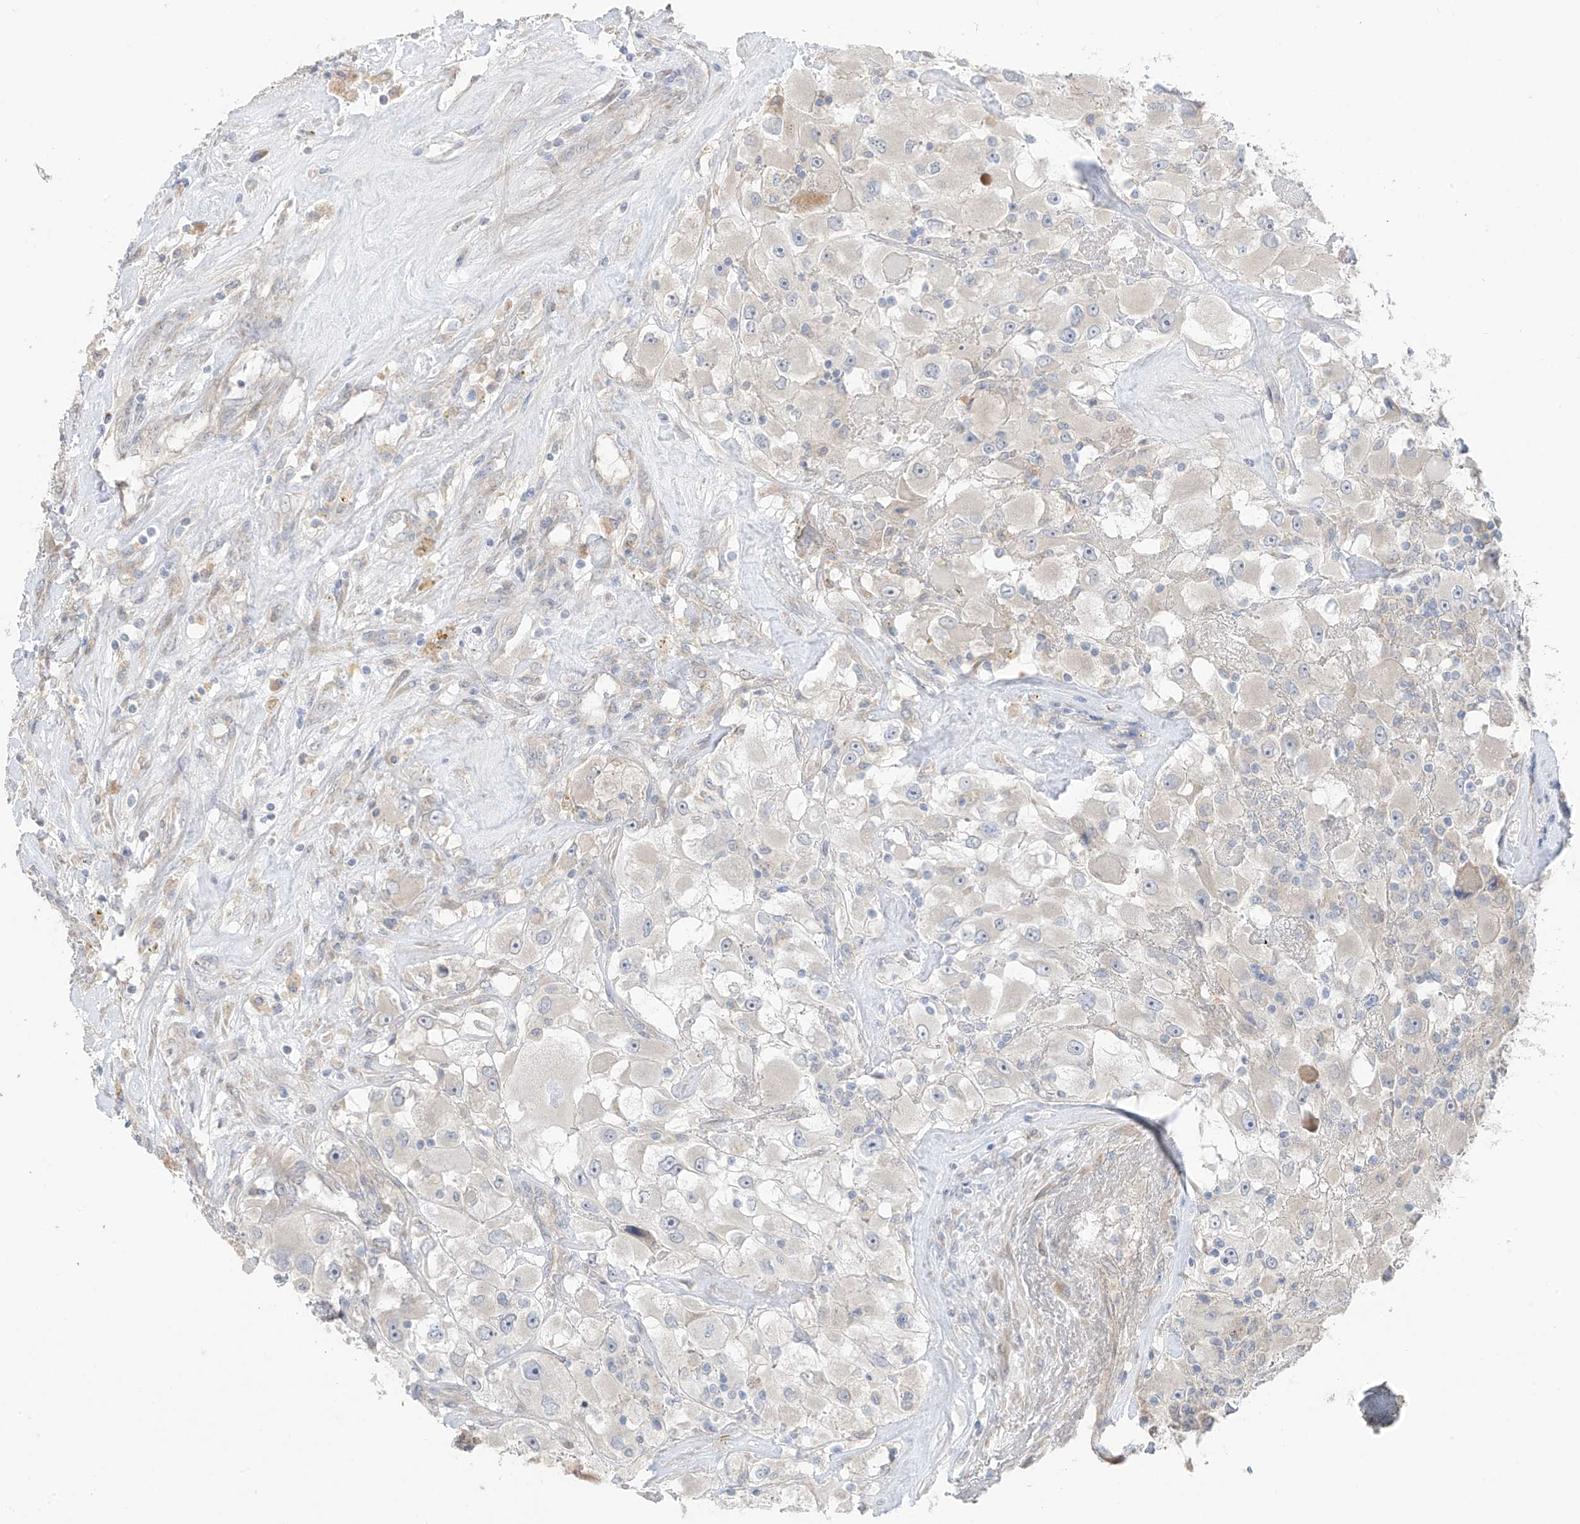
{"staining": {"intensity": "negative", "quantity": "none", "location": "none"}, "tissue": "renal cancer", "cell_type": "Tumor cells", "image_type": "cancer", "snomed": [{"axis": "morphology", "description": "Adenocarcinoma, NOS"}, {"axis": "topography", "description": "Kidney"}], "caption": "Immunohistochemistry (IHC) histopathology image of human renal cancer (adenocarcinoma) stained for a protein (brown), which exhibits no positivity in tumor cells.", "gene": "NALCN", "patient": {"sex": "female", "age": 52}}